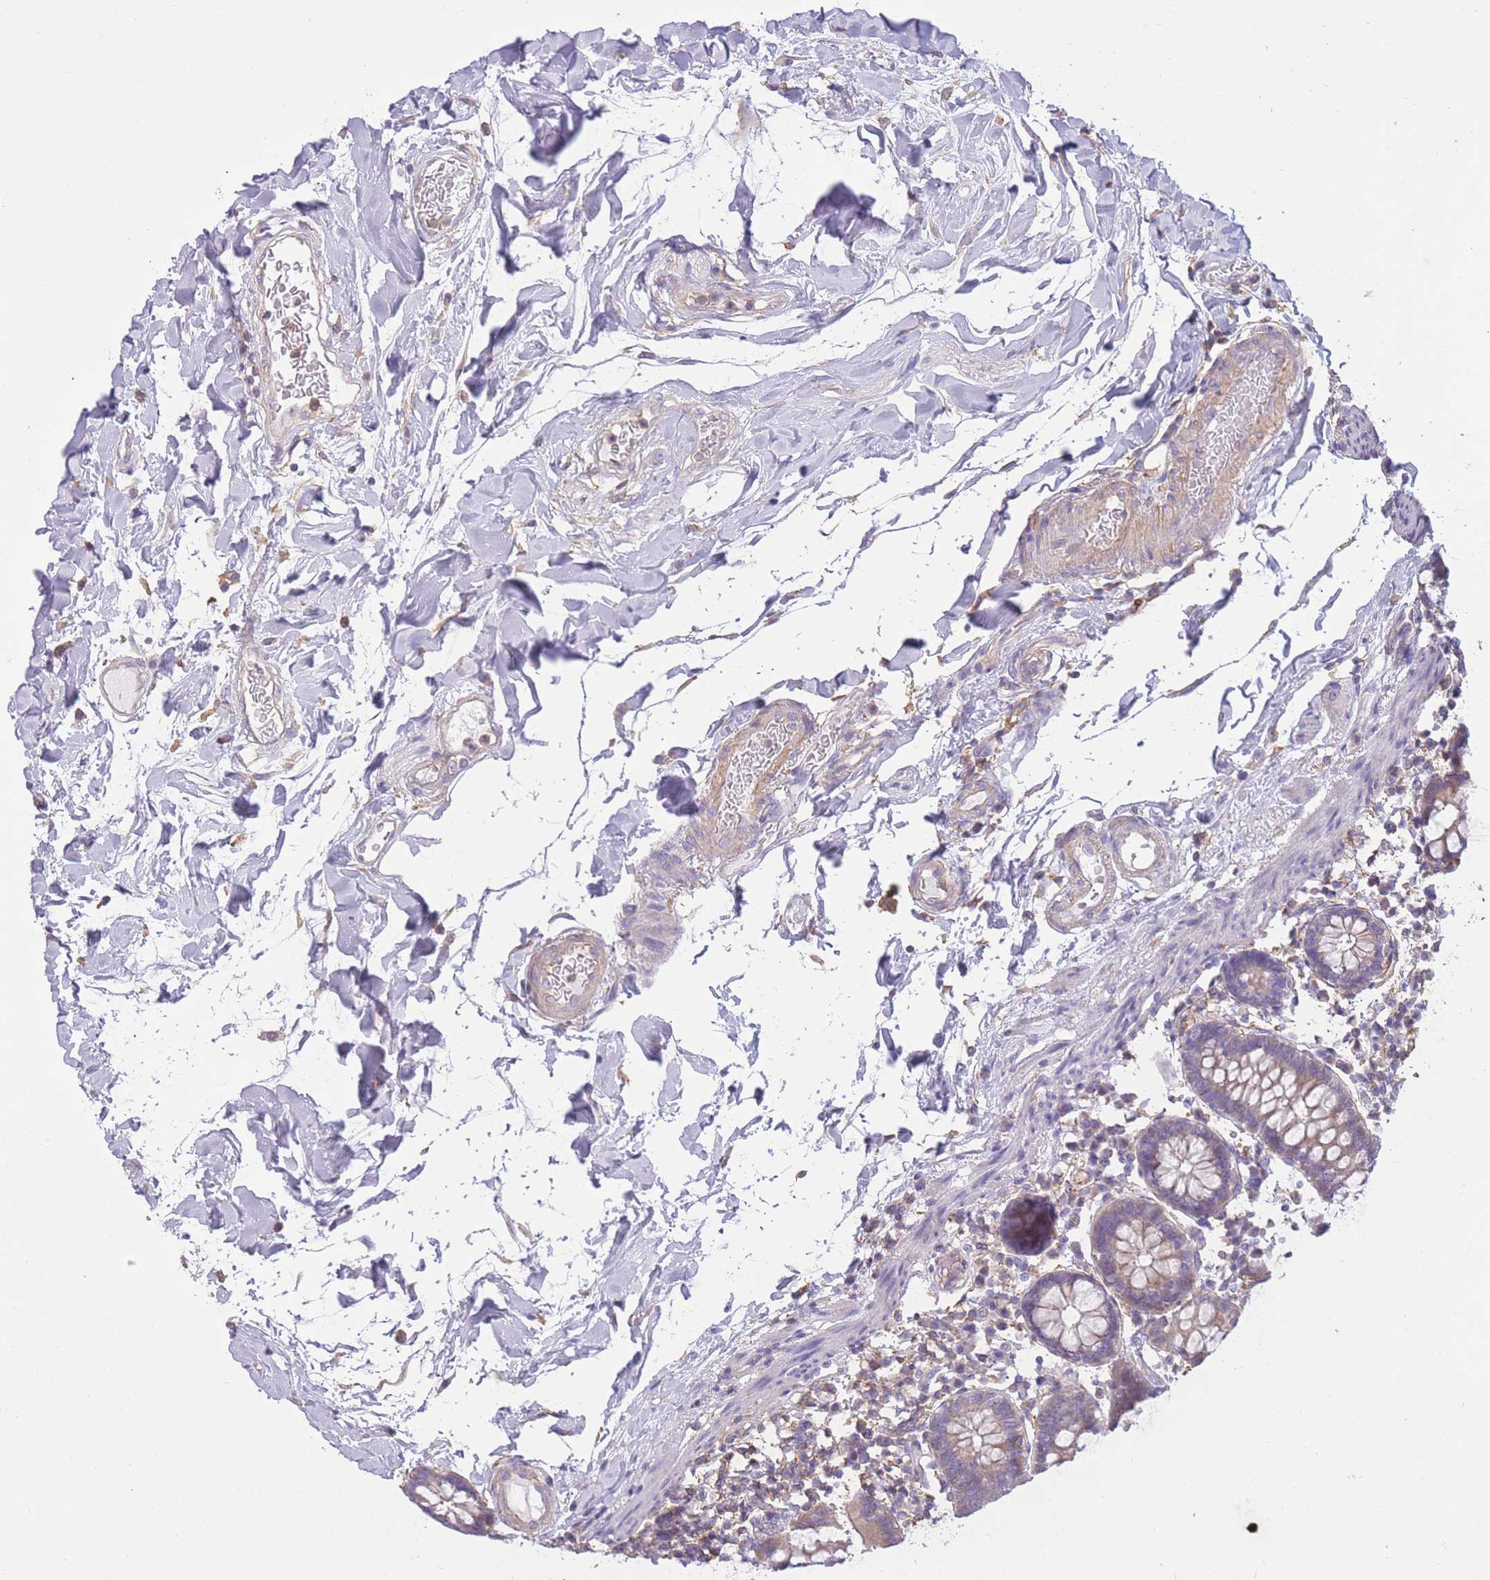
{"staining": {"intensity": "weak", "quantity": "25%-75%", "location": "cytoplasmic/membranous"}, "tissue": "colon", "cell_type": "Endothelial cells", "image_type": "normal", "snomed": [{"axis": "morphology", "description": "Normal tissue, NOS"}, {"axis": "topography", "description": "Colon"}], "caption": "This is an image of IHC staining of benign colon, which shows weak positivity in the cytoplasmic/membranous of endothelial cells.", "gene": "PDHA1", "patient": {"sex": "female", "age": 79}}